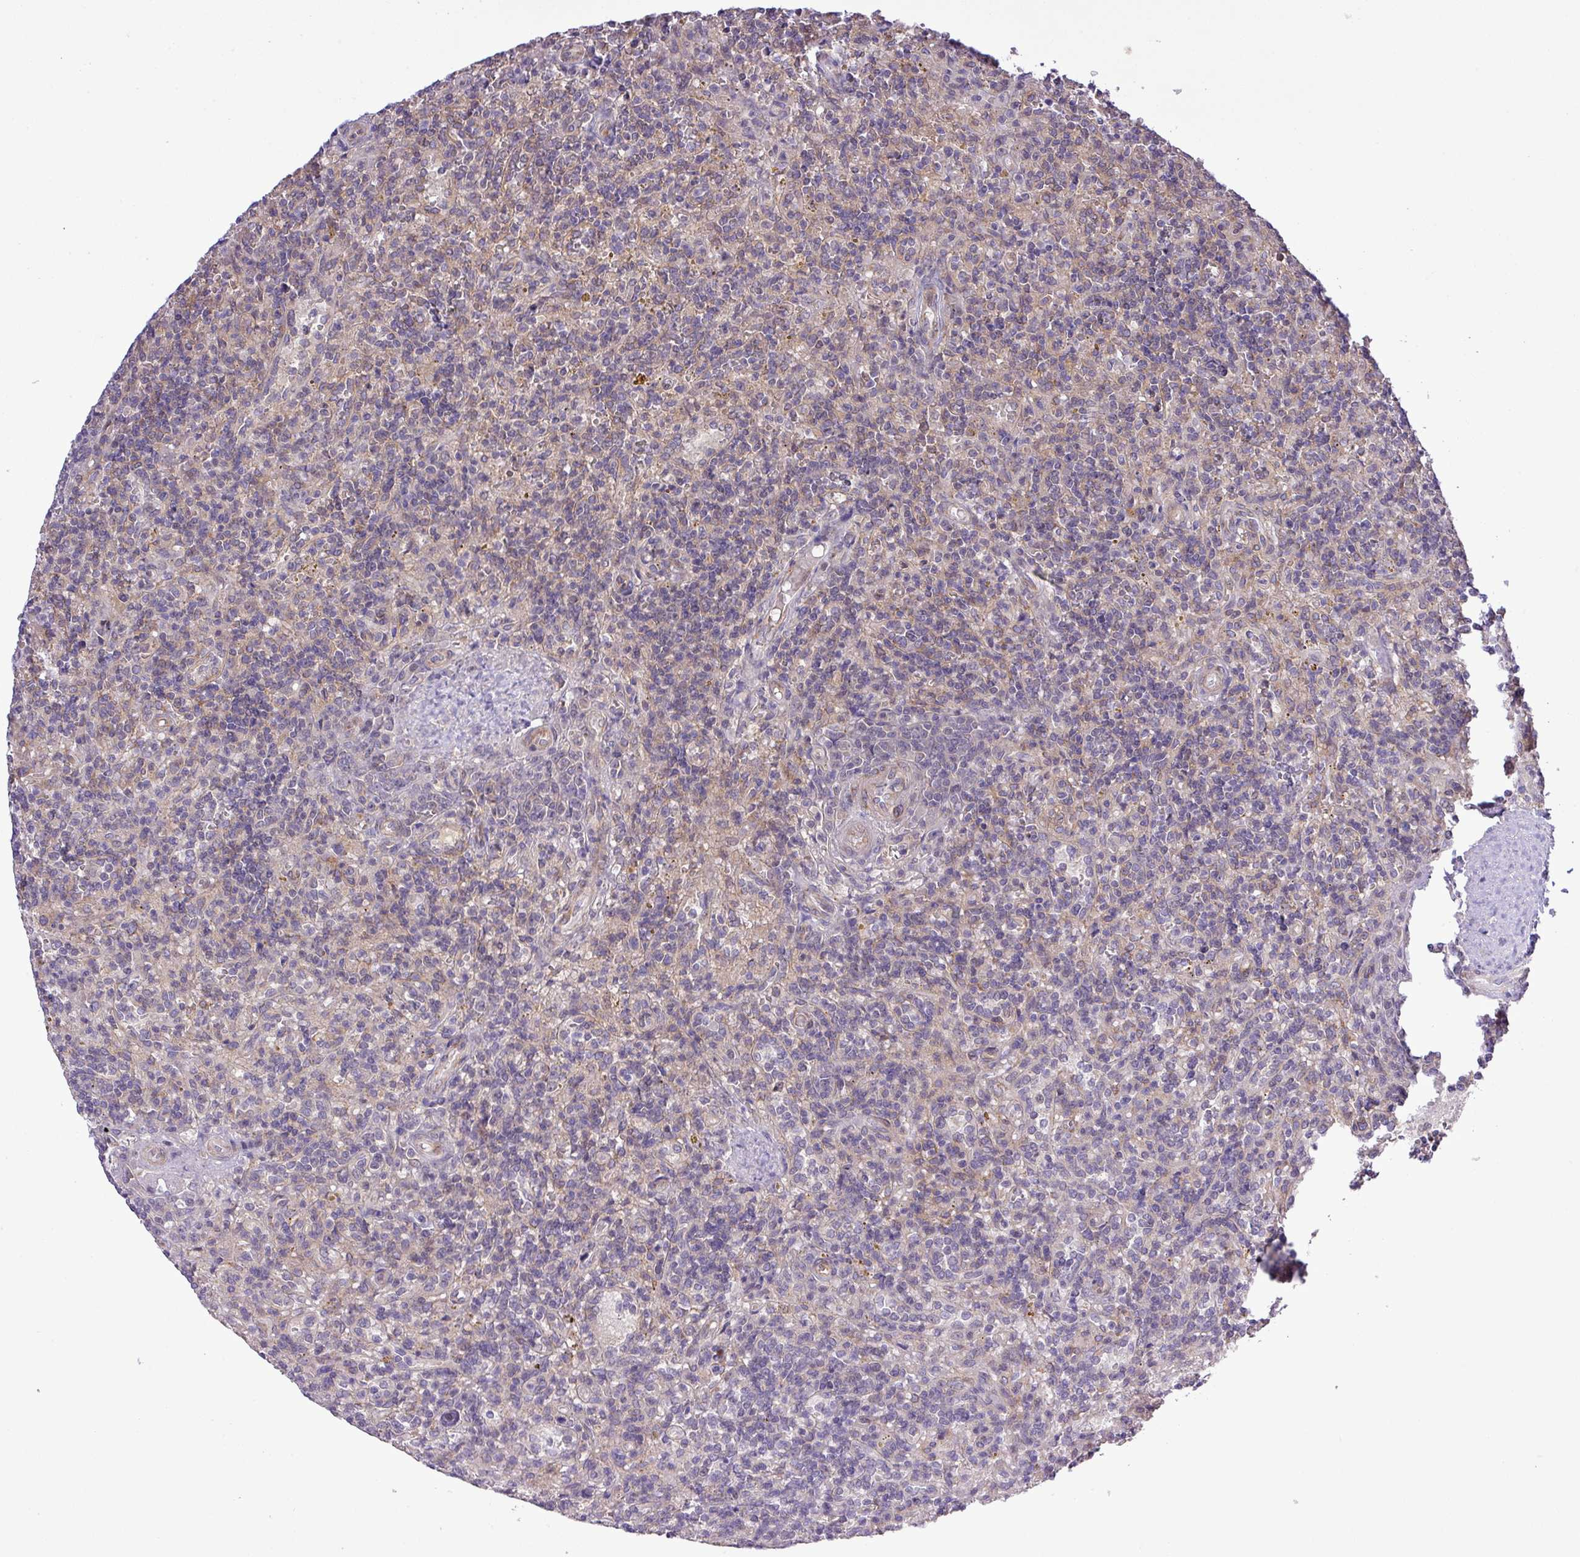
{"staining": {"intensity": "negative", "quantity": "none", "location": "none"}, "tissue": "lymphoma", "cell_type": "Tumor cells", "image_type": "cancer", "snomed": [{"axis": "morphology", "description": "Malignant lymphoma, non-Hodgkin's type, Low grade"}, {"axis": "topography", "description": "Spleen"}], "caption": "This is a image of immunohistochemistry (IHC) staining of lymphoma, which shows no staining in tumor cells. (DAB (3,3'-diaminobenzidine) immunohistochemistry (IHC), high magnification).", "gene": "FAM222B", "patient": {"sex": "male", "age": 67}}